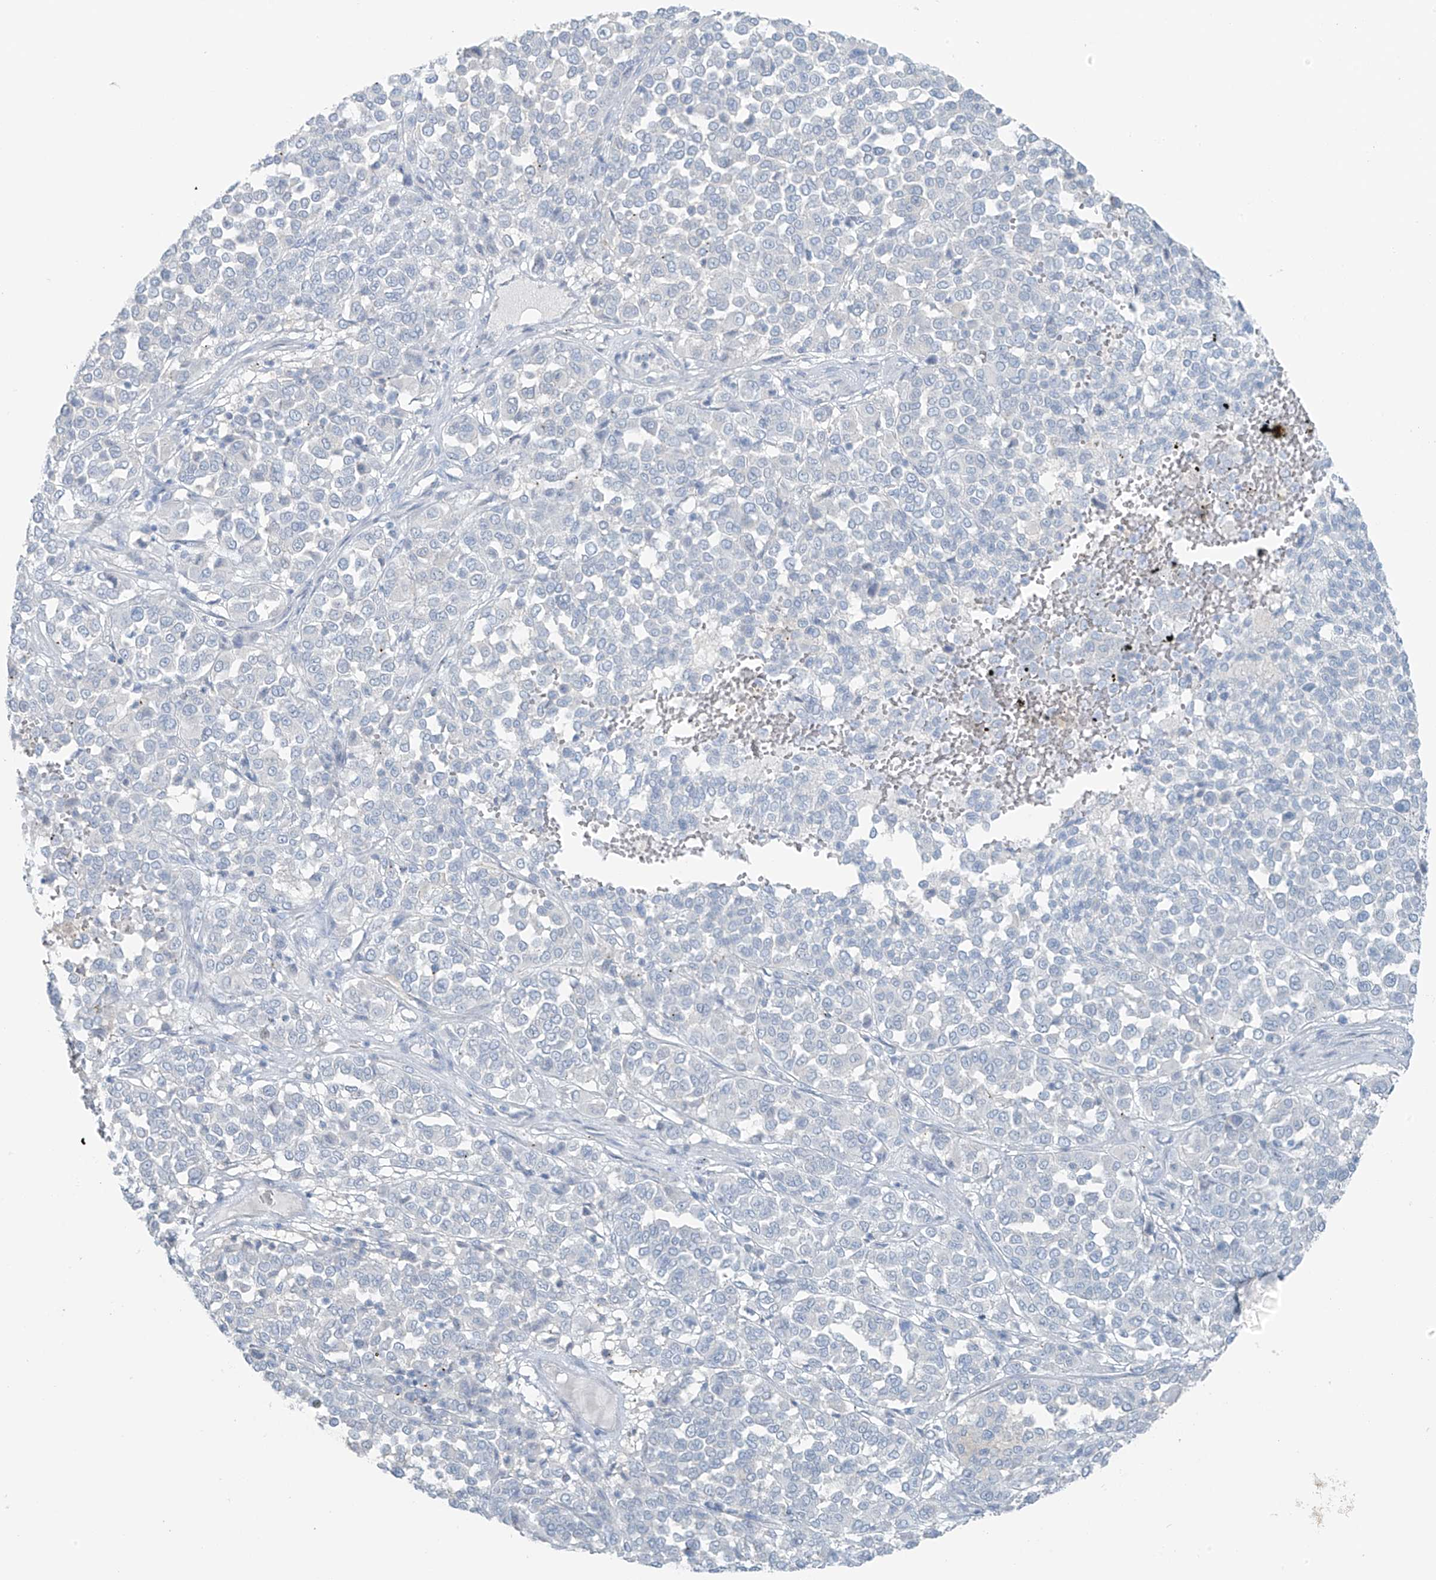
{"staining": {"intensity": "negative", "quantity": "none", "location": "none"}, "tissue": "melanoma", "cell_type": "Tumor cells", "image_type": "cancer", "snomed": [{"axis": "morphology", "description": "Malignant melanoma, Metastatic site"}, {"axis": "topography", "description": "Pancreas"}], "caption": "High power microscopy image of an immunohistochemistry (IHC) micrograph of malignant melanoma (metastatic site), revealing no significant positivity in tumor cells.", "gene": "SLC25A43", "patient": {"sex": "female", "age": 30}}